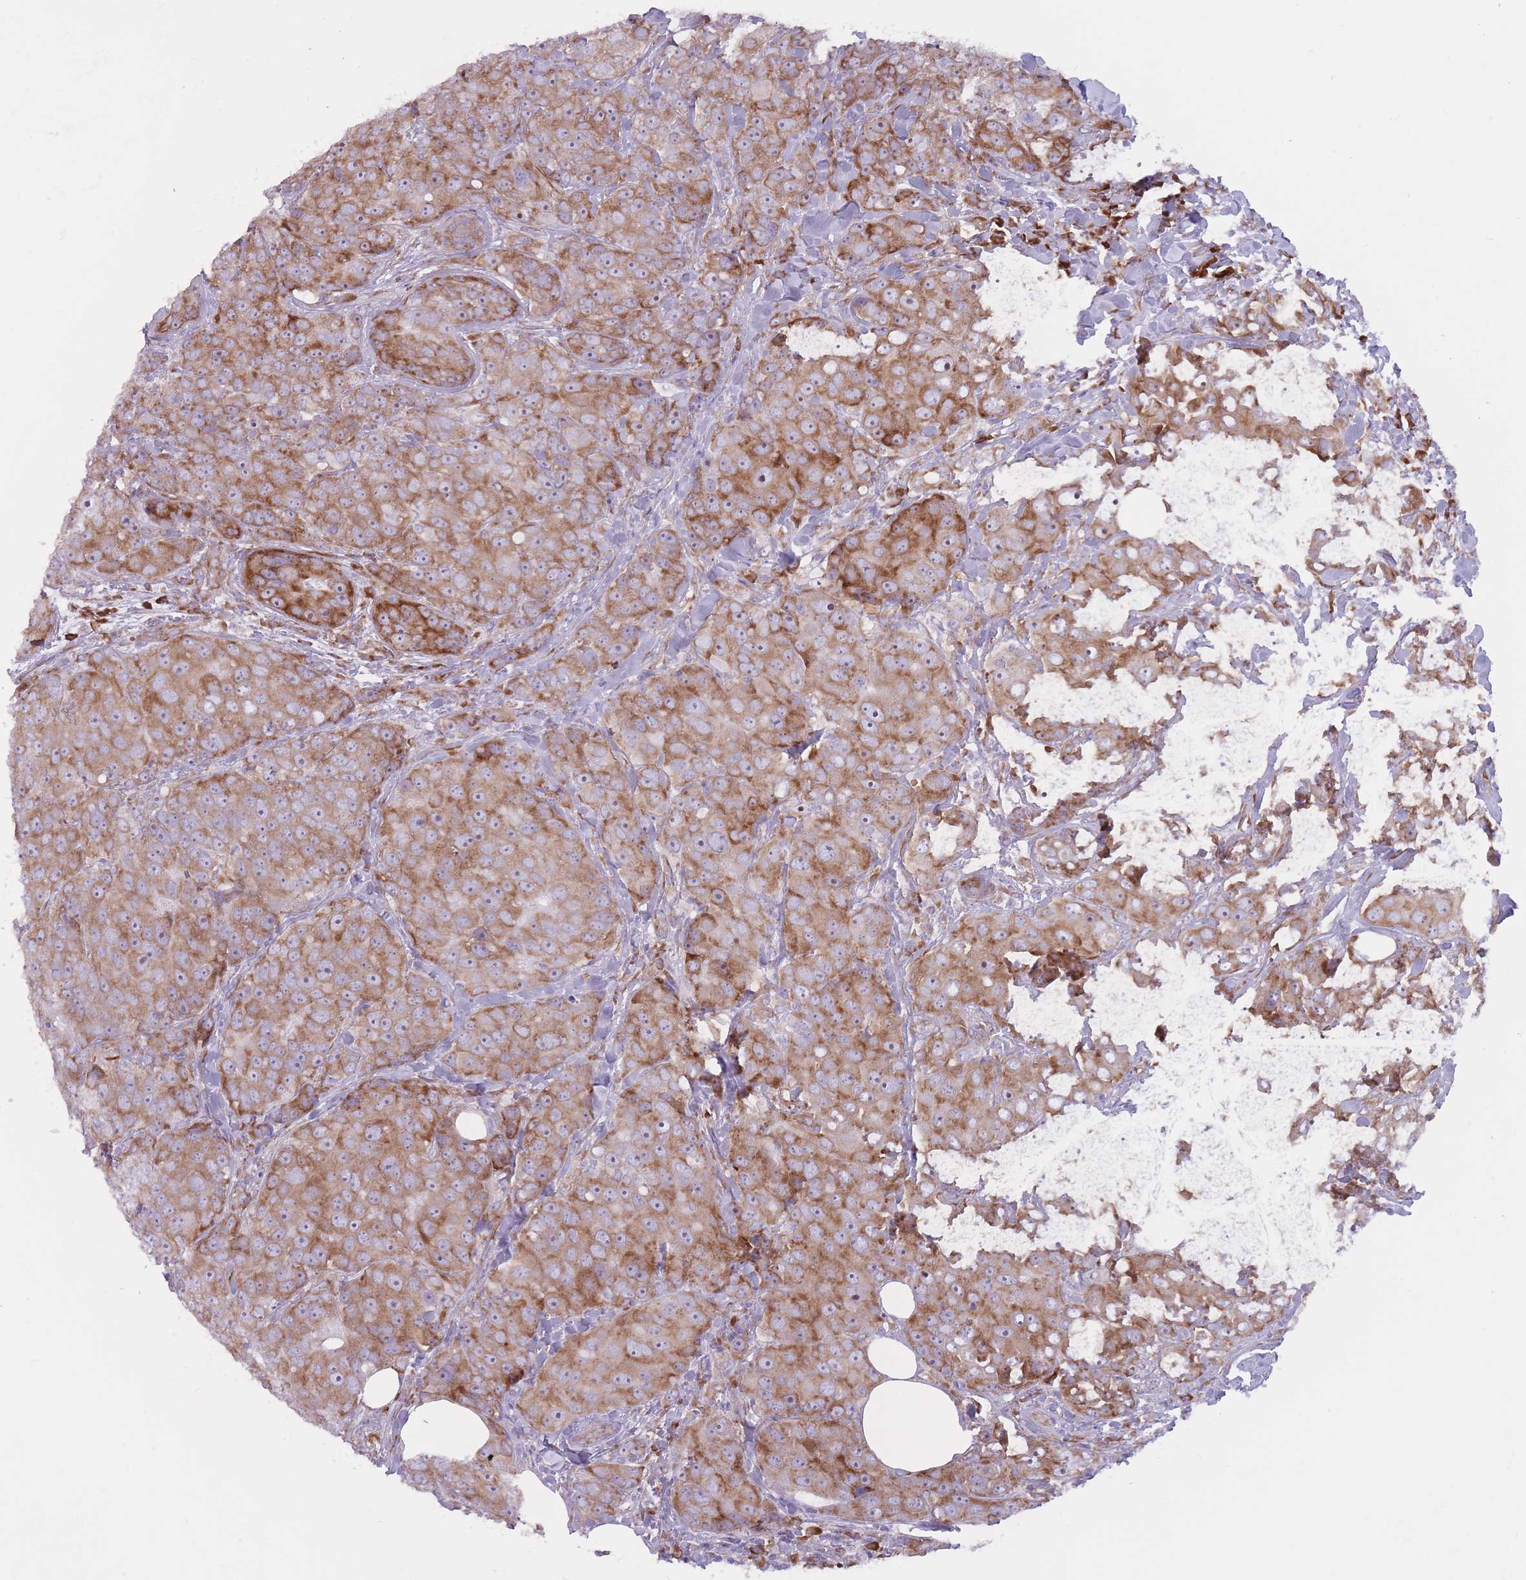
{"staining": {"intensity": "moderate", "quantity": ">75%", "location": "cytoplasmic/membranous"}, "tissue": "breast cancer", "cell_type": "Tumor cells", "image_type": "cancer", "snomed": [{"axis": "morphology", "description": "Duct carcinoma"}, {"axis": "topography", "description": "Breast"}], "caption": "This is an image of IHC staining of infiltrating ductal carcinoma (breast), which shows moderate positivity in the cytoplasmic/membranous of tumor cells.", "gene": "RPL18", "patient": {"sex": "female", "age": 43}}